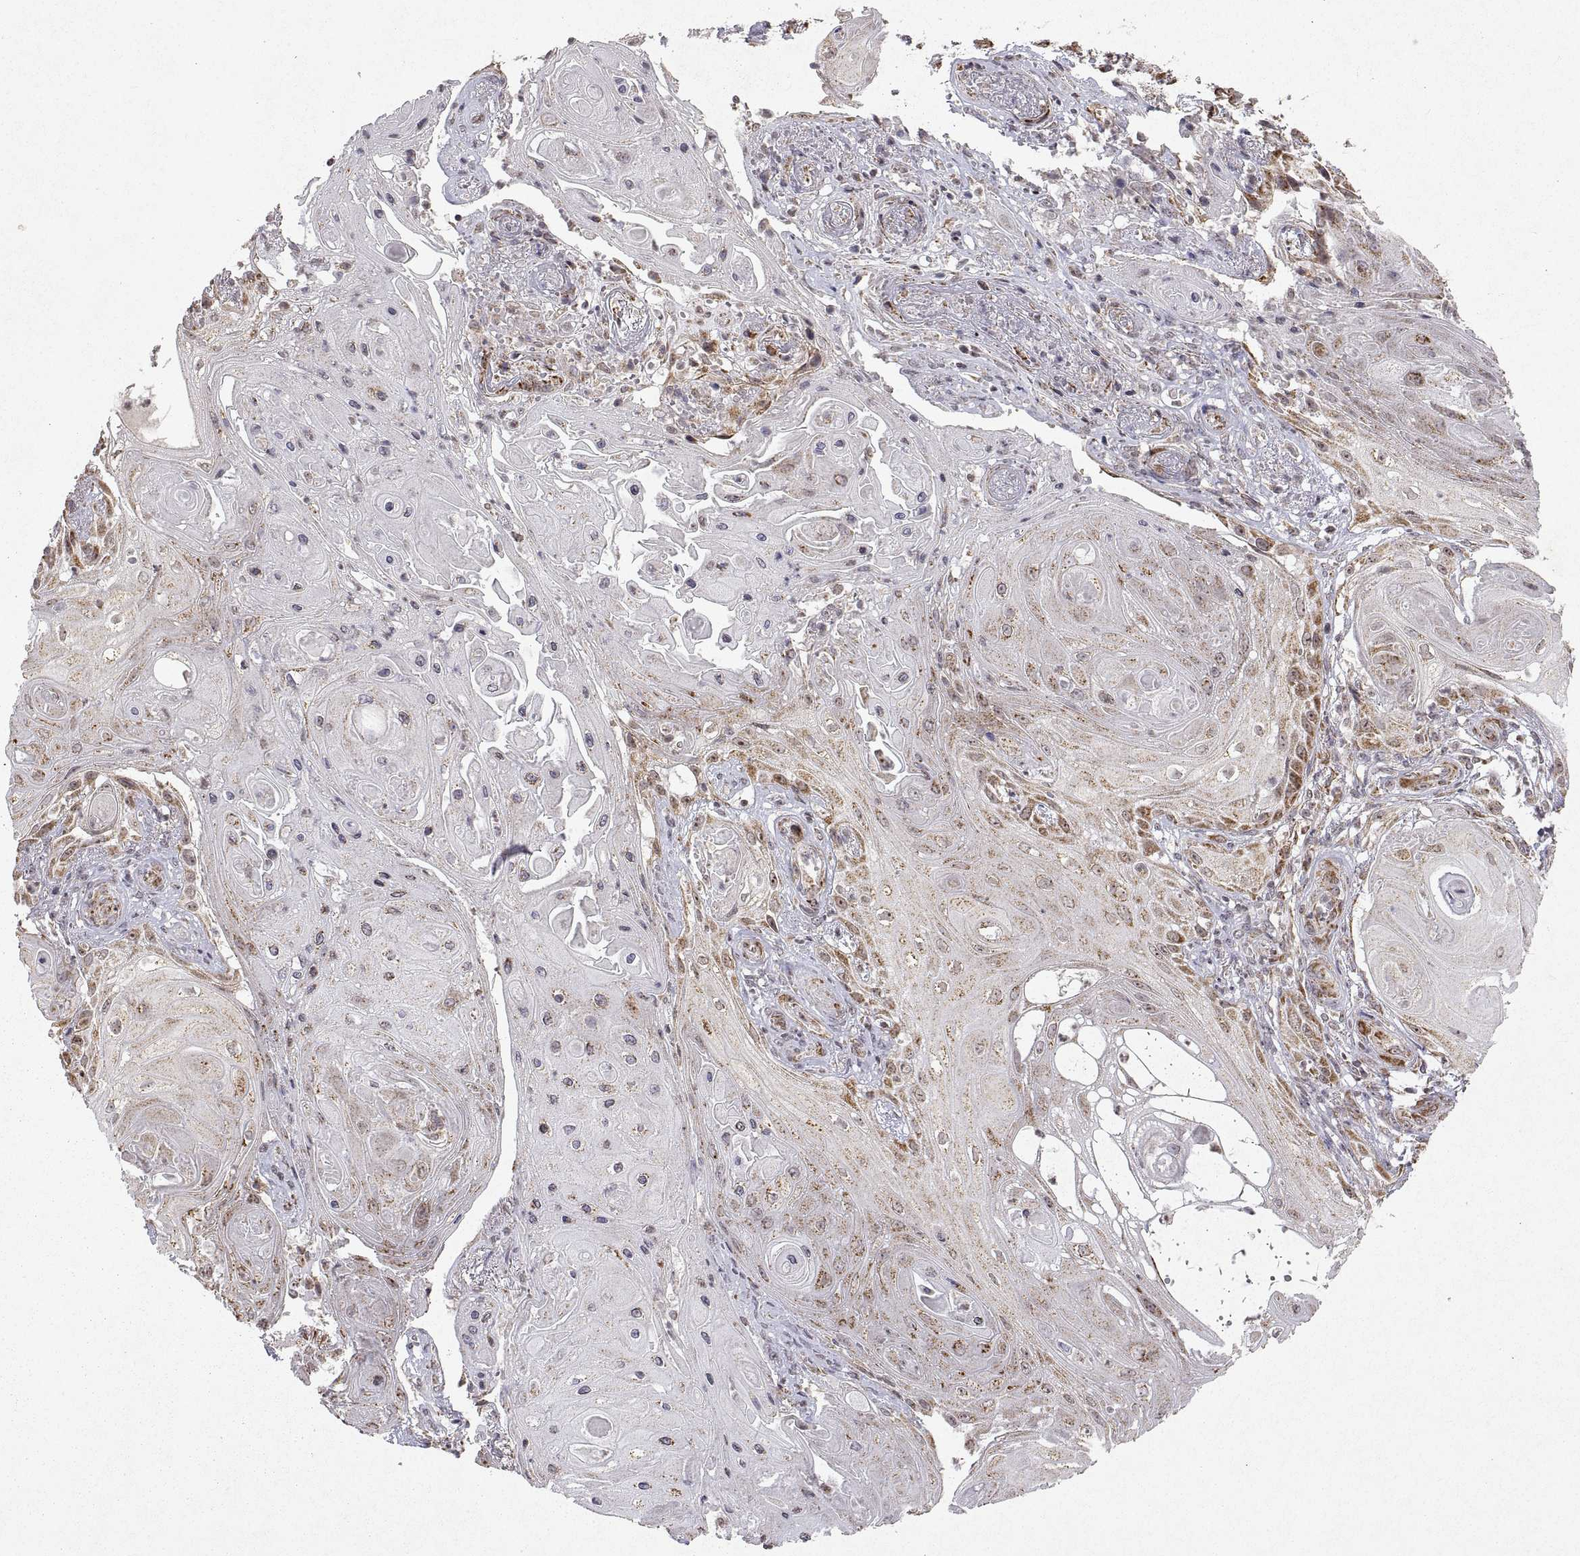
{"staining": {"intensity": "moderate", "quantity": "25%-75%", "location": "cytoplasmic/membranous"}, "tissue": "skin cancer", "cell_type": "Tumor cells", "image_type": "cancer", "snomed": [{"axis": "morphology", "description": "Squamous cell carcinoma, NOS"}, {"axis": "topography", "description": "Skin"}], "caption": "Brown immunohistochemical staining in skin squamous cell carcinoma shows moderate cytoplasmic/membranous positivity in approximately 25%-75% of tumor cells. The protein is shown in brown color, while the nuclei are stained blue.", "gene": "MANBAL", "patient": {"sex": "male", "age": 62}}